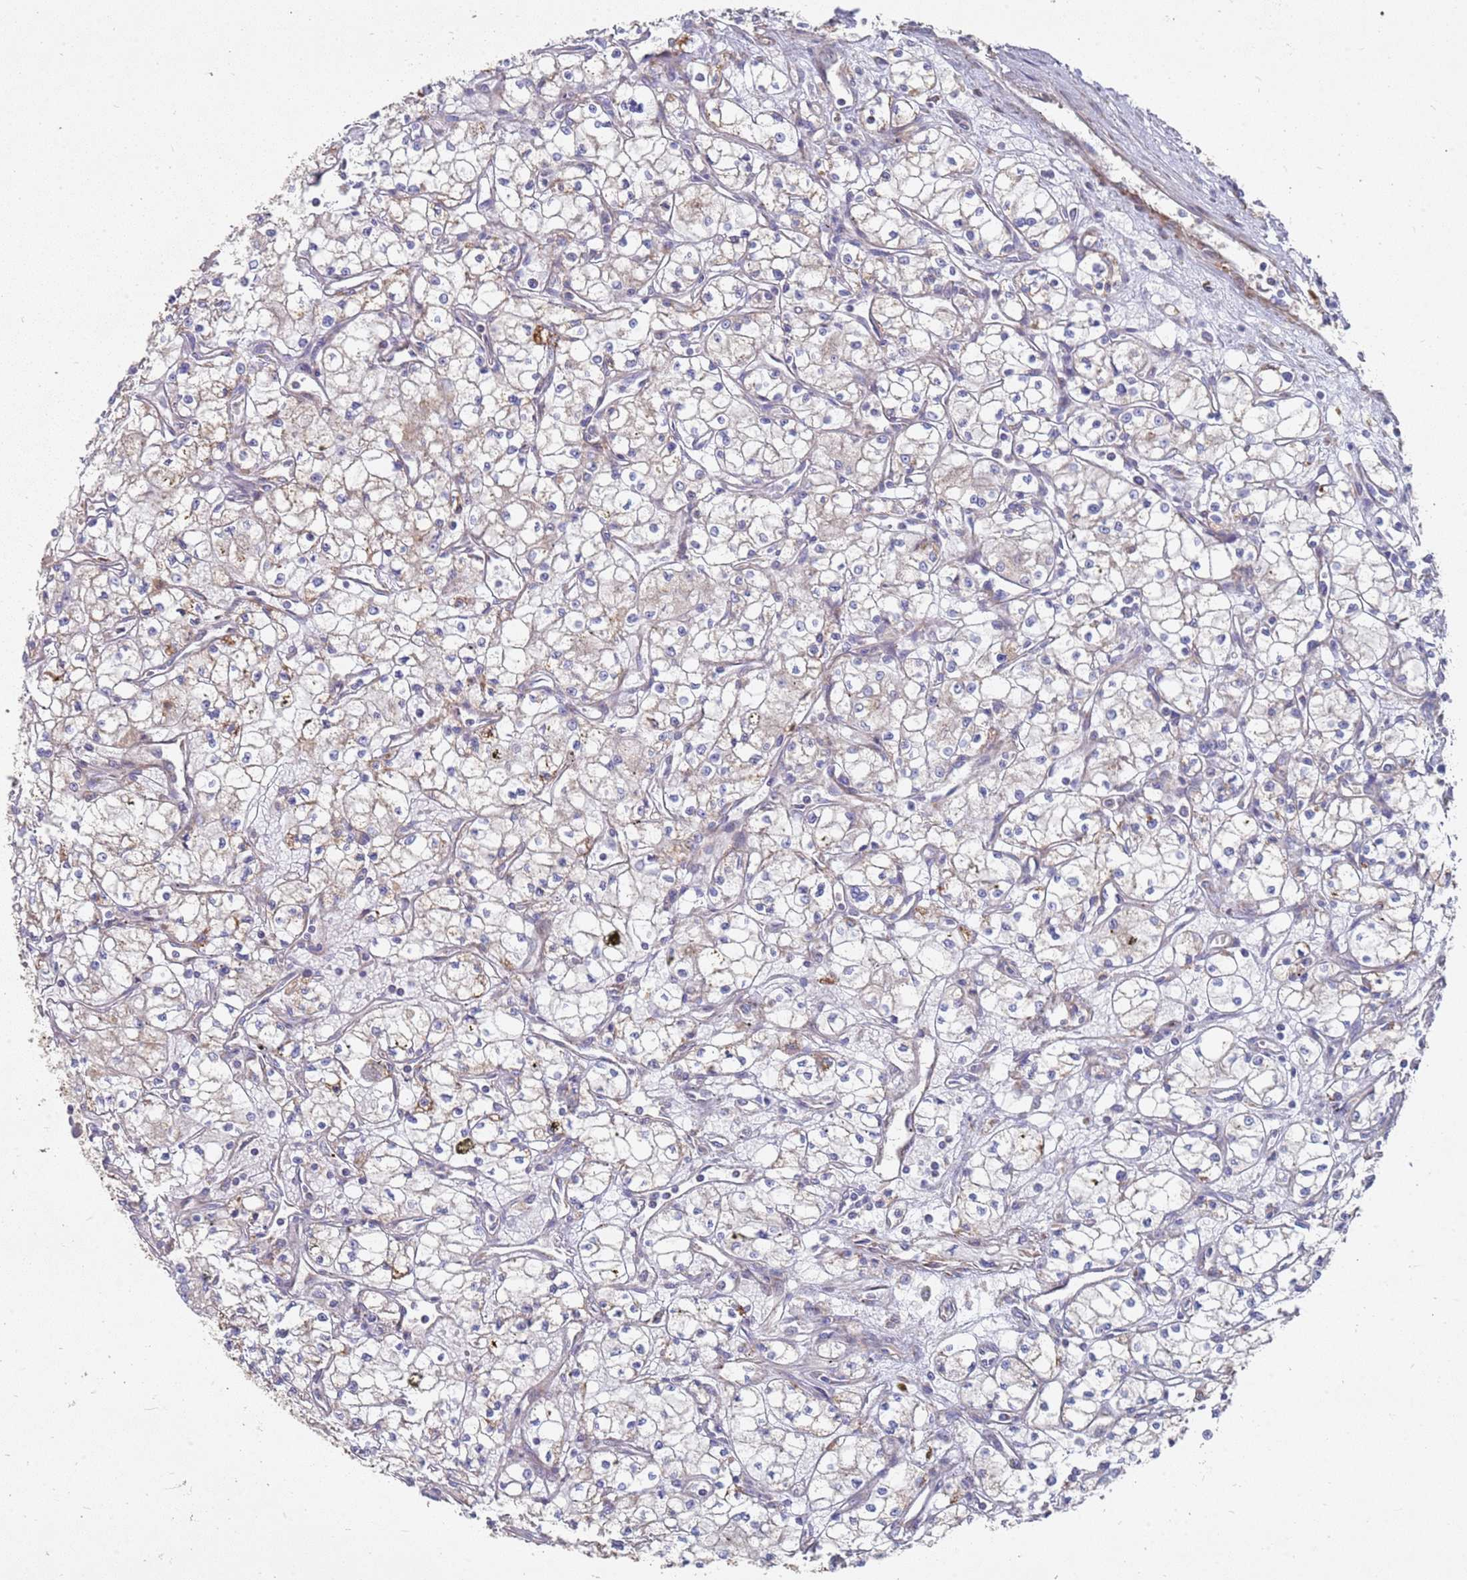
{"staining": {"intensity": "negative", "quantity": "none", "location": "none"}, "tissue": "renal cancer", "cell_type": "Tumor cells", "image_type": "cancer", "snomed": [{"axis": "morphology", "description": "Adenocarcinoma, NOS"}, {"axis": "topography", "description": "Kidney"}], "caption": "A high-resolution photomicrograph shows immunohistochemistry staining of renal adenocarcinoma, which shows no significant expression in tumor cells.", "gene": "WDFY3", "patient": {"sex": "male", "age": 59}}